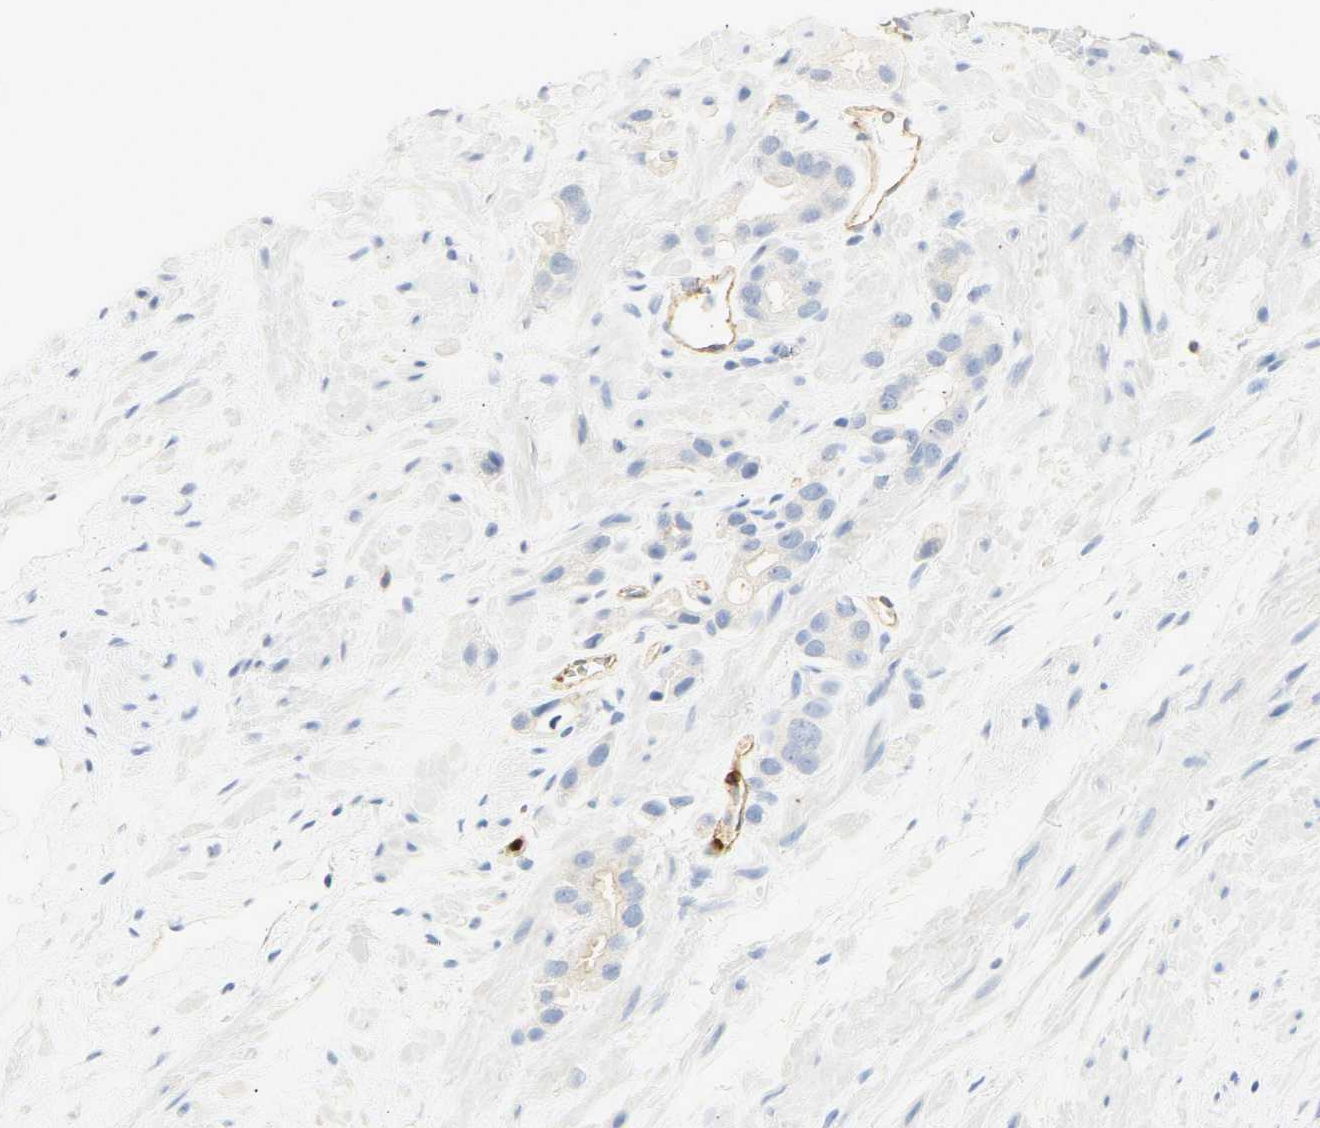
{"staining": {"intensity": "negative", "quantity": "none", "location": "none"}, "tissue": "prostate cancer", "cell_type": "Tumor cells", "image_type": "cancer", "snomed": [{"axis": "morphology", "description": "Adenocarcinoma, High grade"}, {"axis": "topography", "description": "Prostate"}], "caption": "Tumor cells are negative for protein expression in human prostate high-grade adenocarcinoma.", "gene": "CEACAM5", "patient": {"sex": "male", "age": 64}}